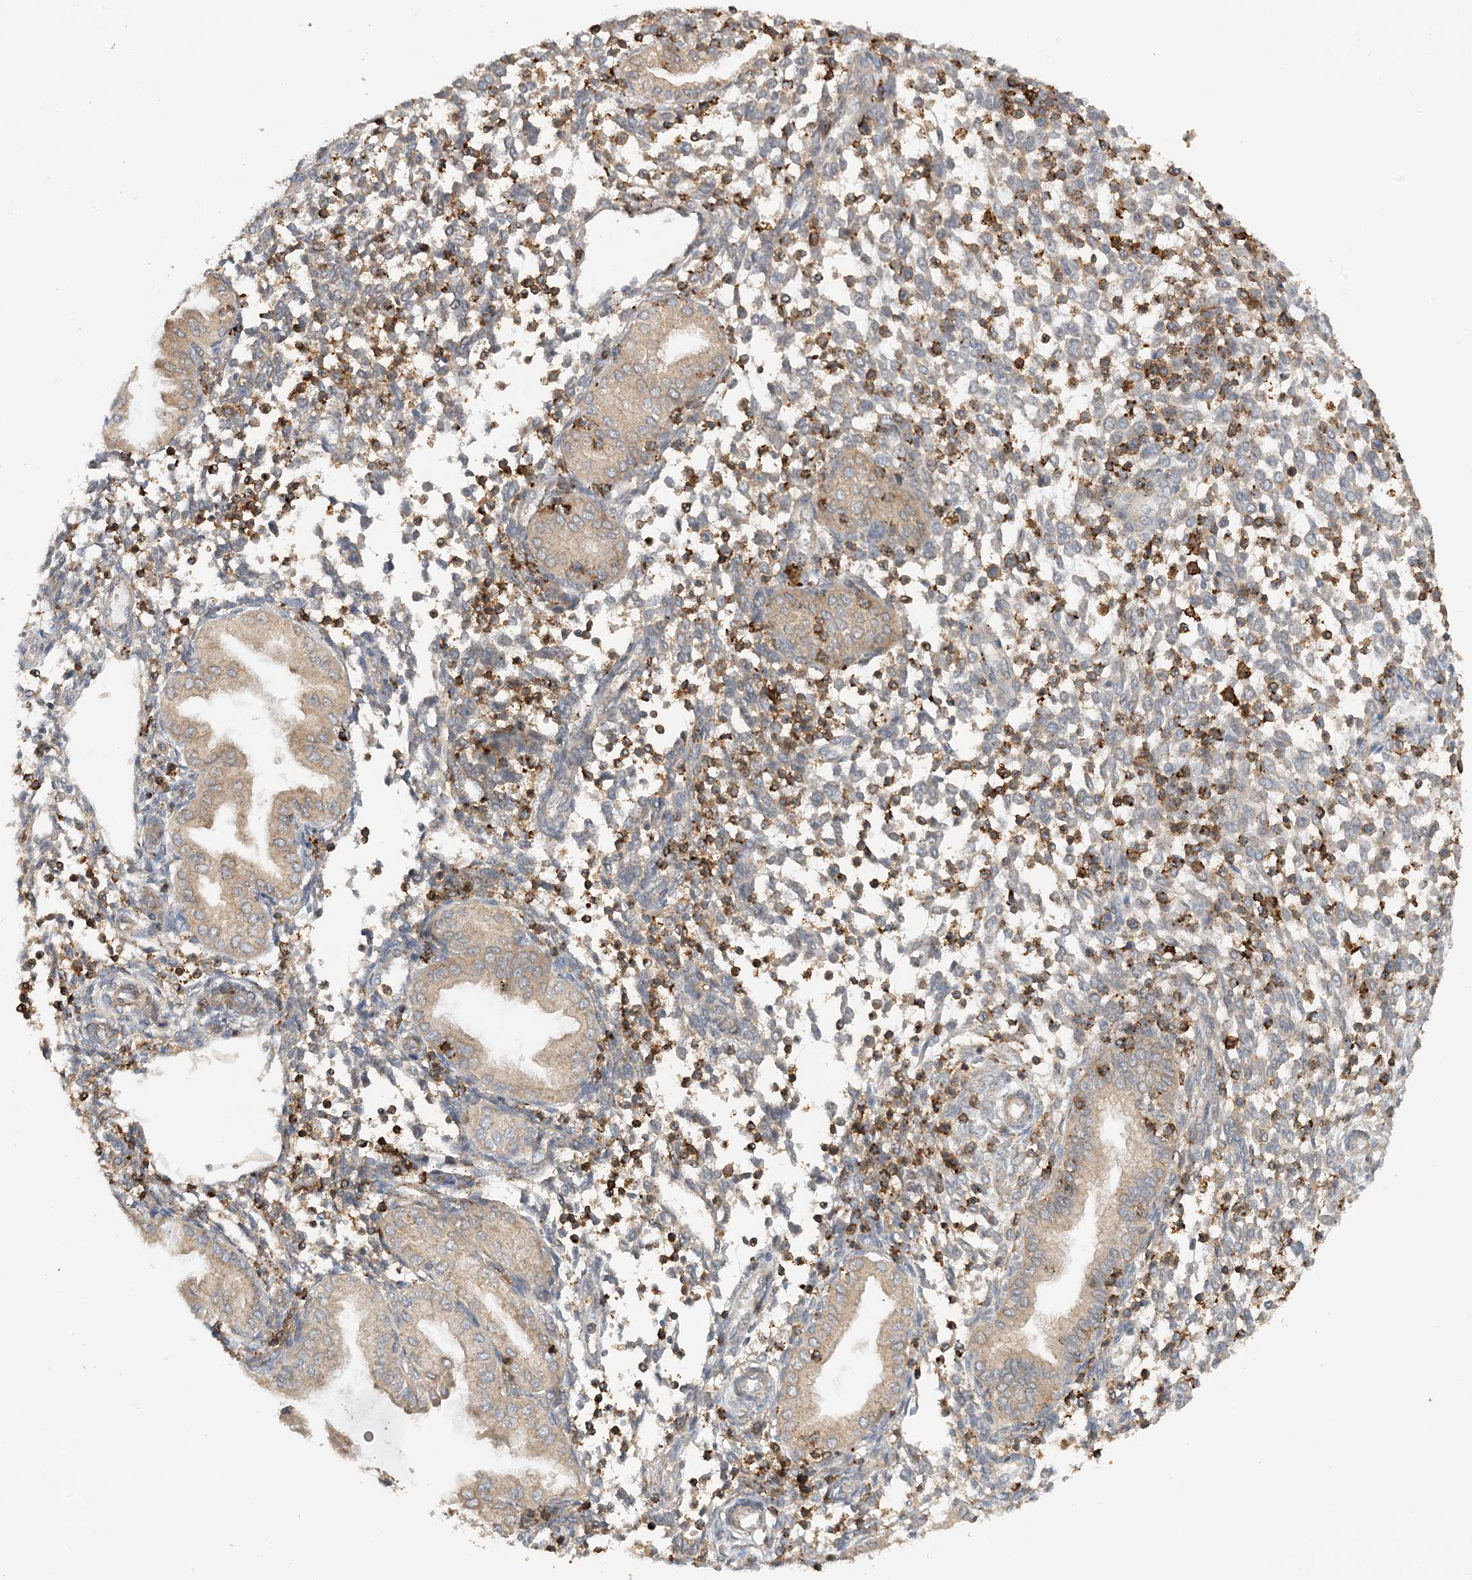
{"staining": {"intensity": "weak", "quantity": "25%-75%", "location": "cytoplasmic/membranous"}, "tissue": "endometrium", "cell_type": "Cells in endometrial stroma", "image_type": "normal", "snomed": [{"axis": "morphology", "description": "Normal tissue, NOS"}, {"axis": "topography", "description": "Endometrium"}], "caption": "DAB immunohistochemical staining of benign endometrium reveals weak cytoplasmic/membranous protein staining in approximately 25%-75% of cells in endometrial stroma.", "gene": "TATDN3", "patient": {"sex": "female", "age": 53}}